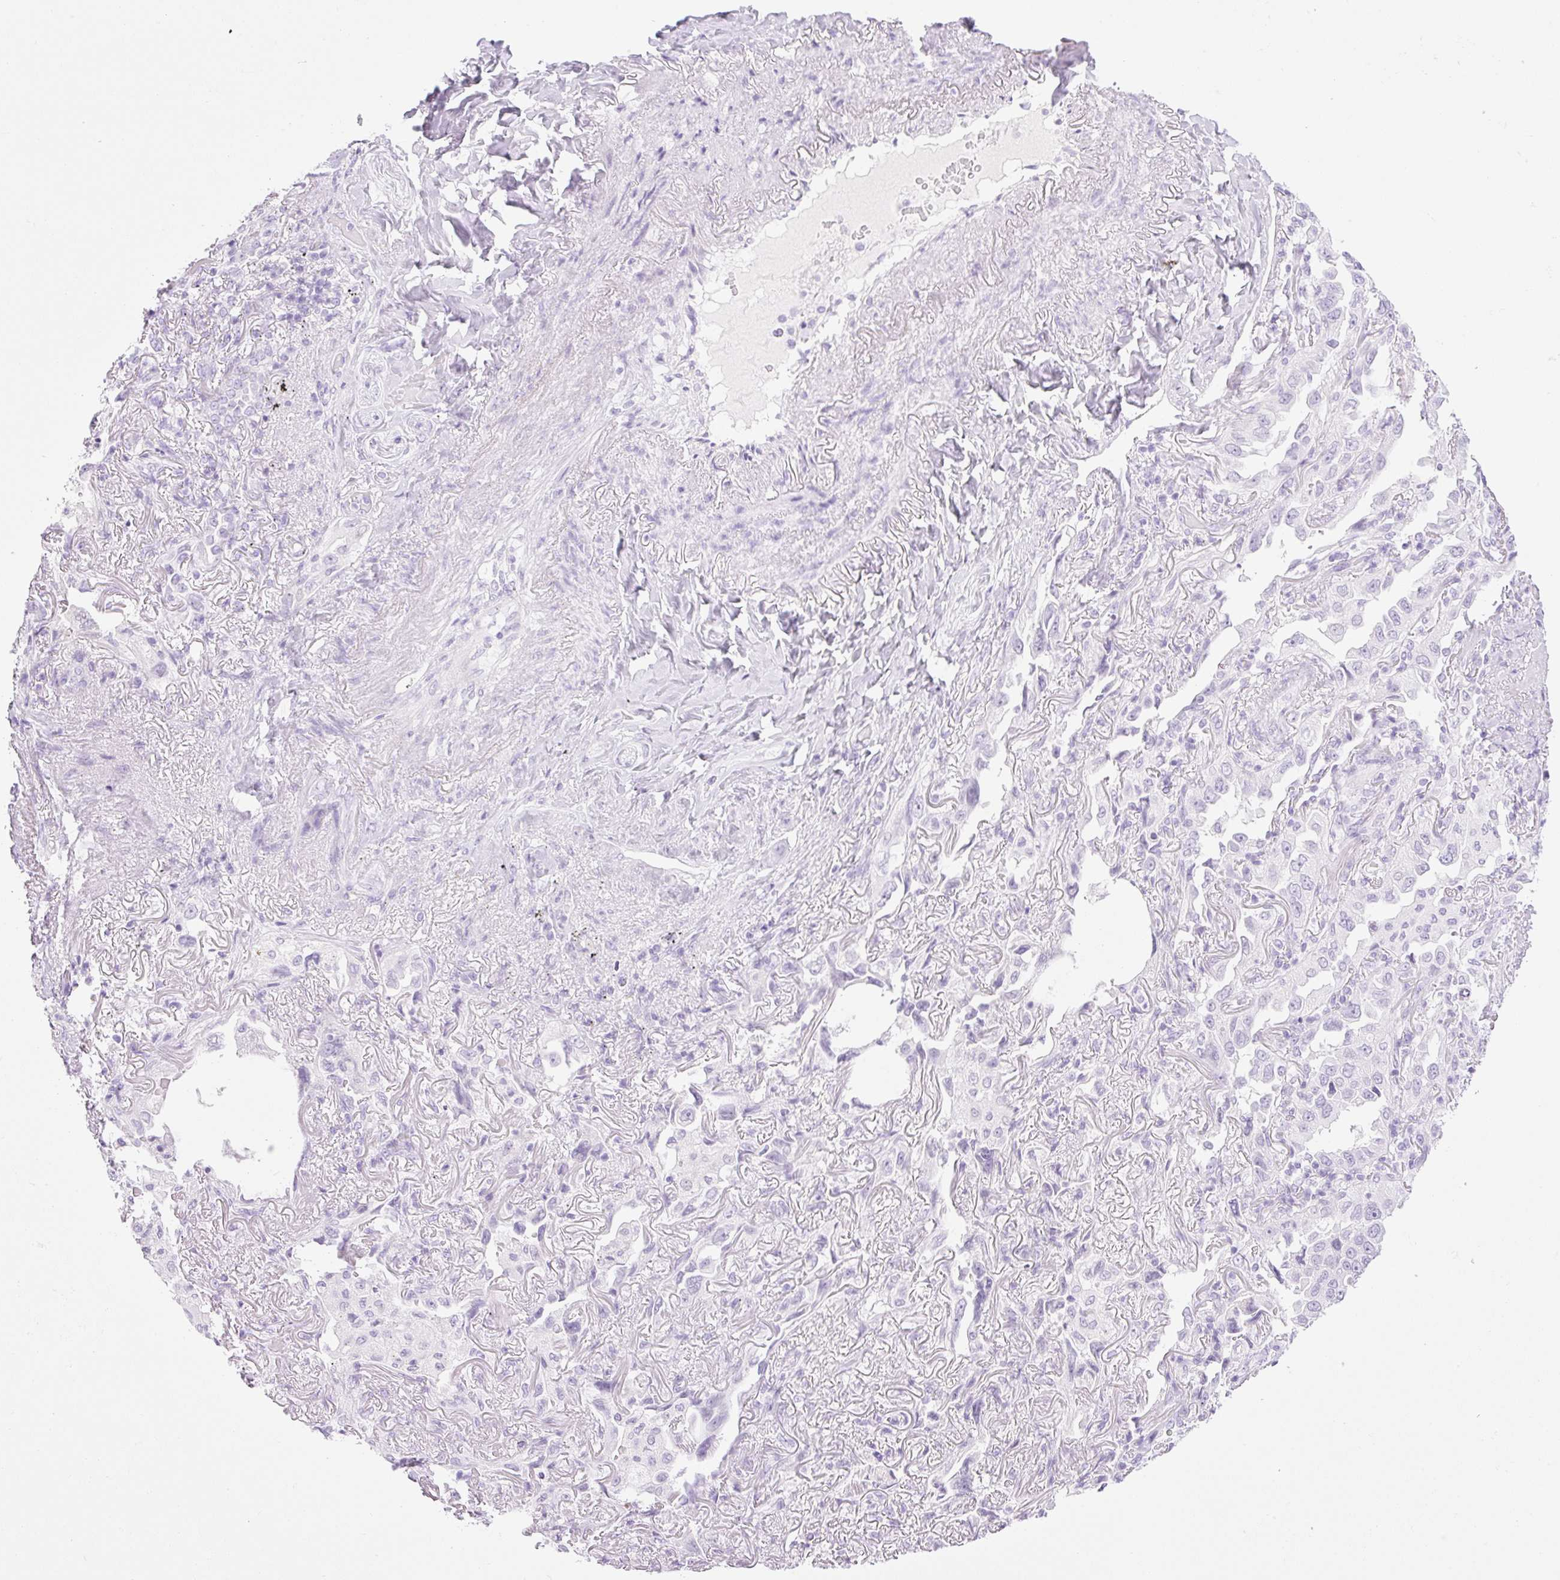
{"staining": {"intensity": "negative", "quantity": "none", "location": "none"}, "tissue": "lung cancer", "cell_type": "Tumor cells", "image_type": "cancer", "snomed": [{"axis": "morphology", "description": "Adenocarcinoma, NOS"}, {"axis": "topography", "description": "Lung"}], "caption": "A photomicrograph of human lung cancer is negative for staining in tumor cells.", "gene": "SPRR4", "patient": {"sex": "female", "age": 69}}